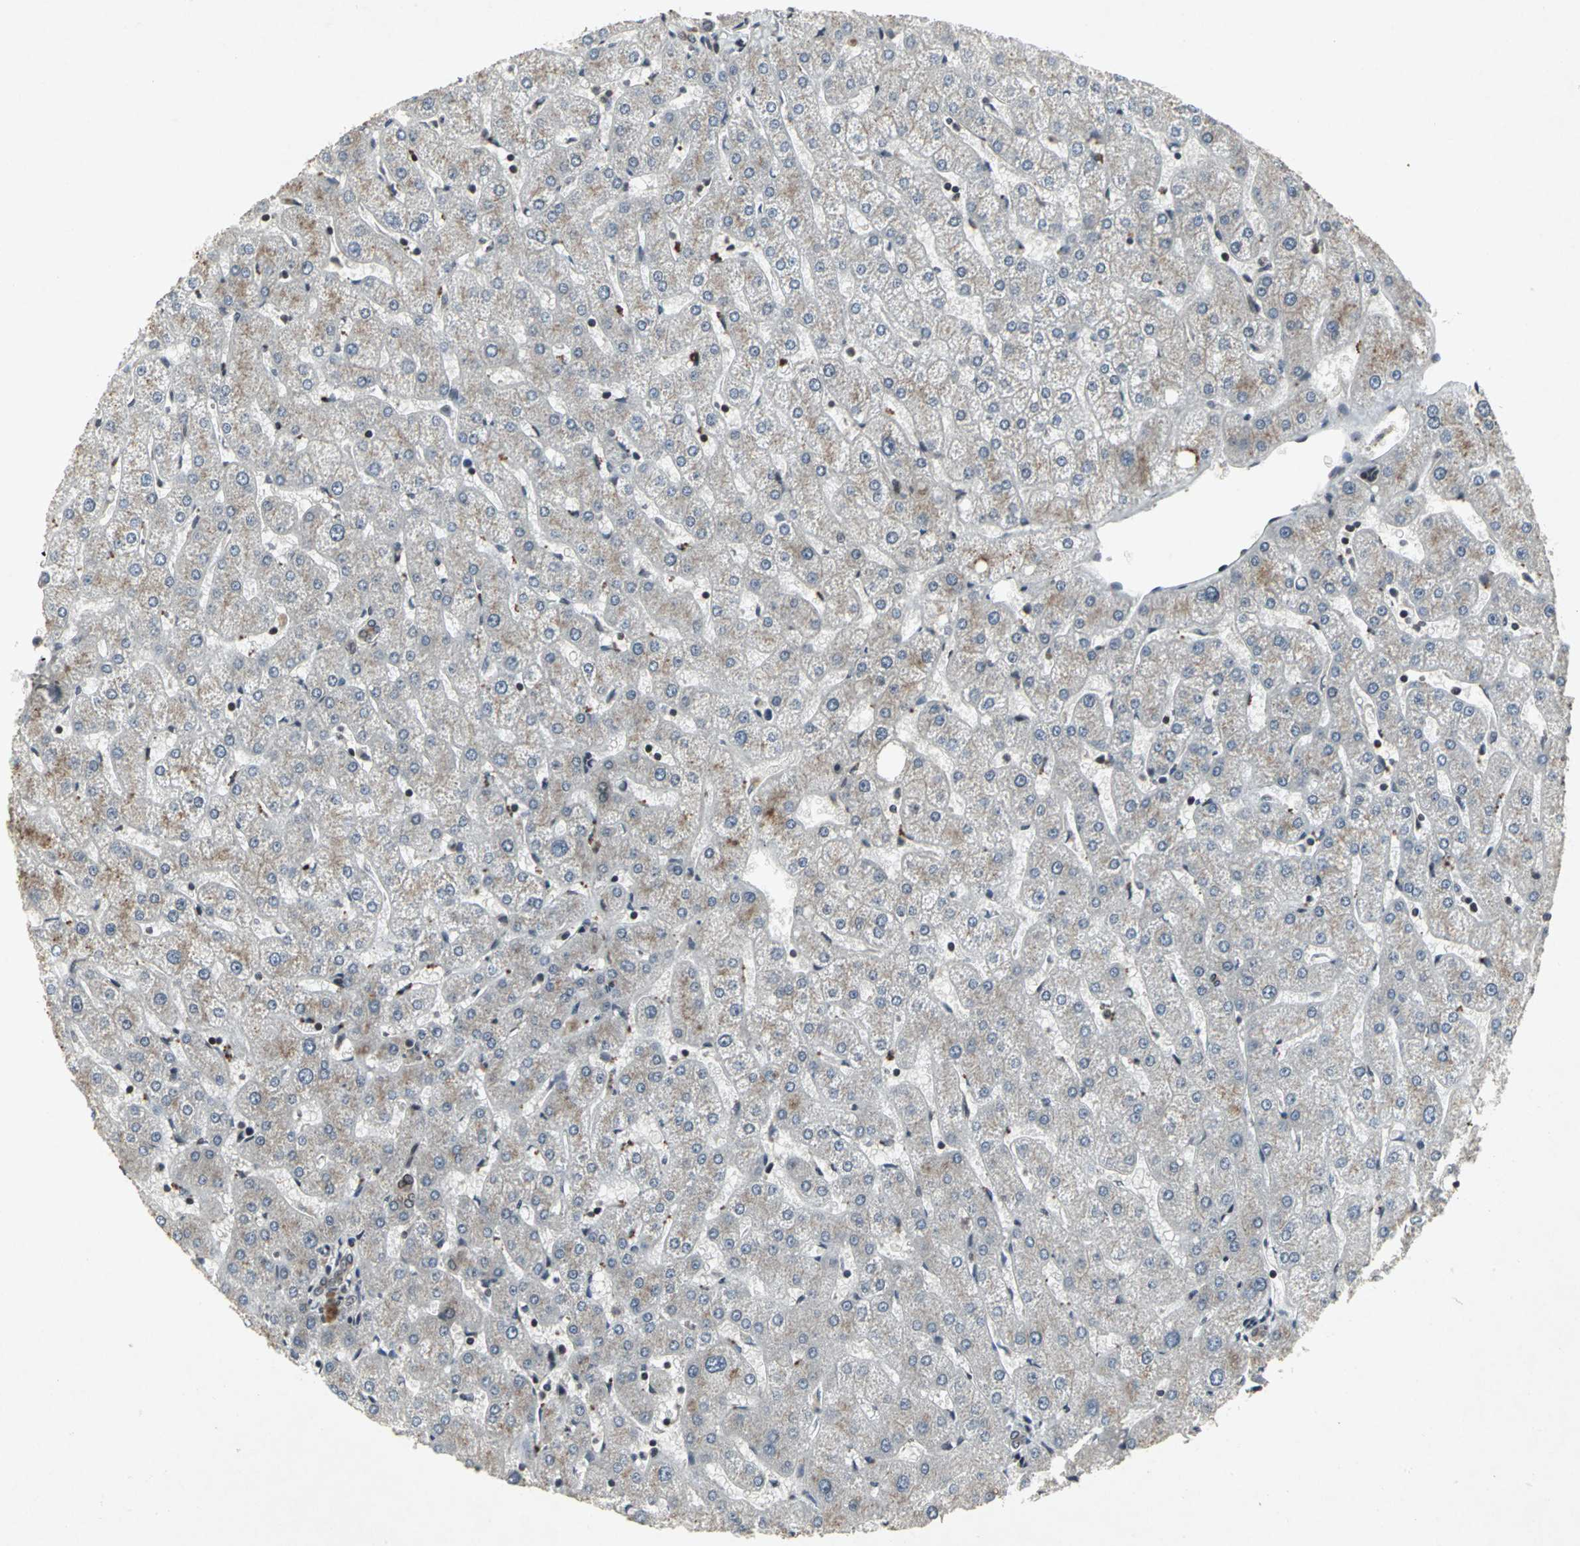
{"staining": {"intensity": "moderate", "quantity": ">75%", "location": "cytoplasmic/membranous,nuclear"}, "tissue": "liver", "cell_type": "Cholangiocytes", "image_type": "normal", "snomed": [{"axis": "morphology", "description": "Normal tissue, NOS"}, {"axis": "topography", "description": "Liver"}], "caption": "Immunohistochemical staining of benign human liver exhibits >75% levels of moderate cytoplasmic/membranous,nuclear protein positivity in approximately >75% of cholangiocytes.", "gene": "SH2B3", "patient": {"sex": "male", "age": 67}}